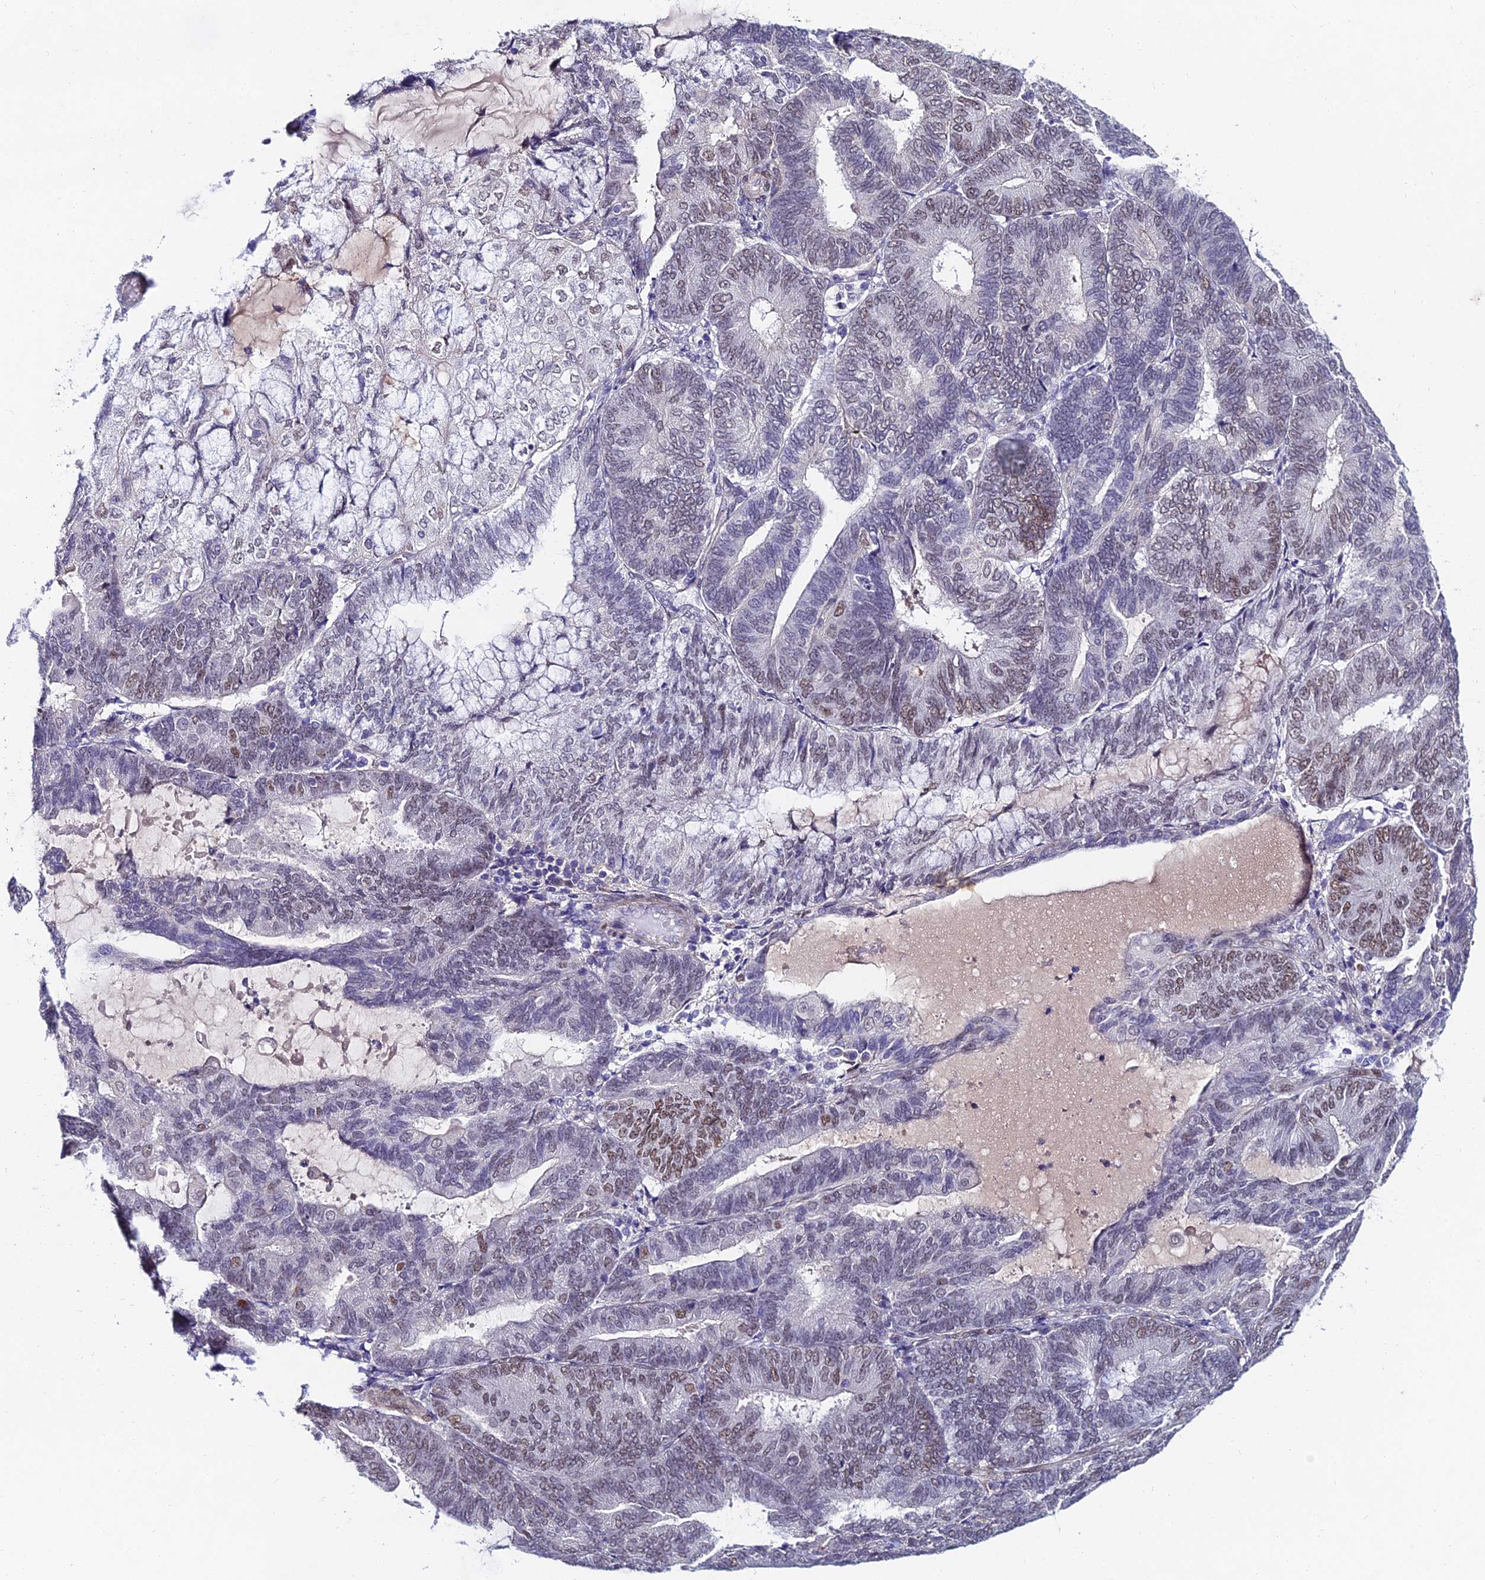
{"staining": {"intensity": "weak", "quantity": "25%-75%", "location": "nuclear"}, "tissue": "endometrial cancer", "cell_type": "Tumor cells", "image_type": "cancer", "snomed": [{"axis": "morphology", "description": "Adenocarcinoma, NOS"}, {"axis": "topography", "description": "Endometrium"}], "caption": "The photomicrograph reveals a brown stain indicating the presence of a protein in the nuclear of tumor cells in endometrial cancer. The staining was performed using DAB (3,3'-diaminobenzidine) to visualize the protein expression in brown, while the nuclei were stained in blue with hematoxylin (Magnification: 20x).", "gene": "TRIM24", "patient": {"sex": "female", "age": 81}}